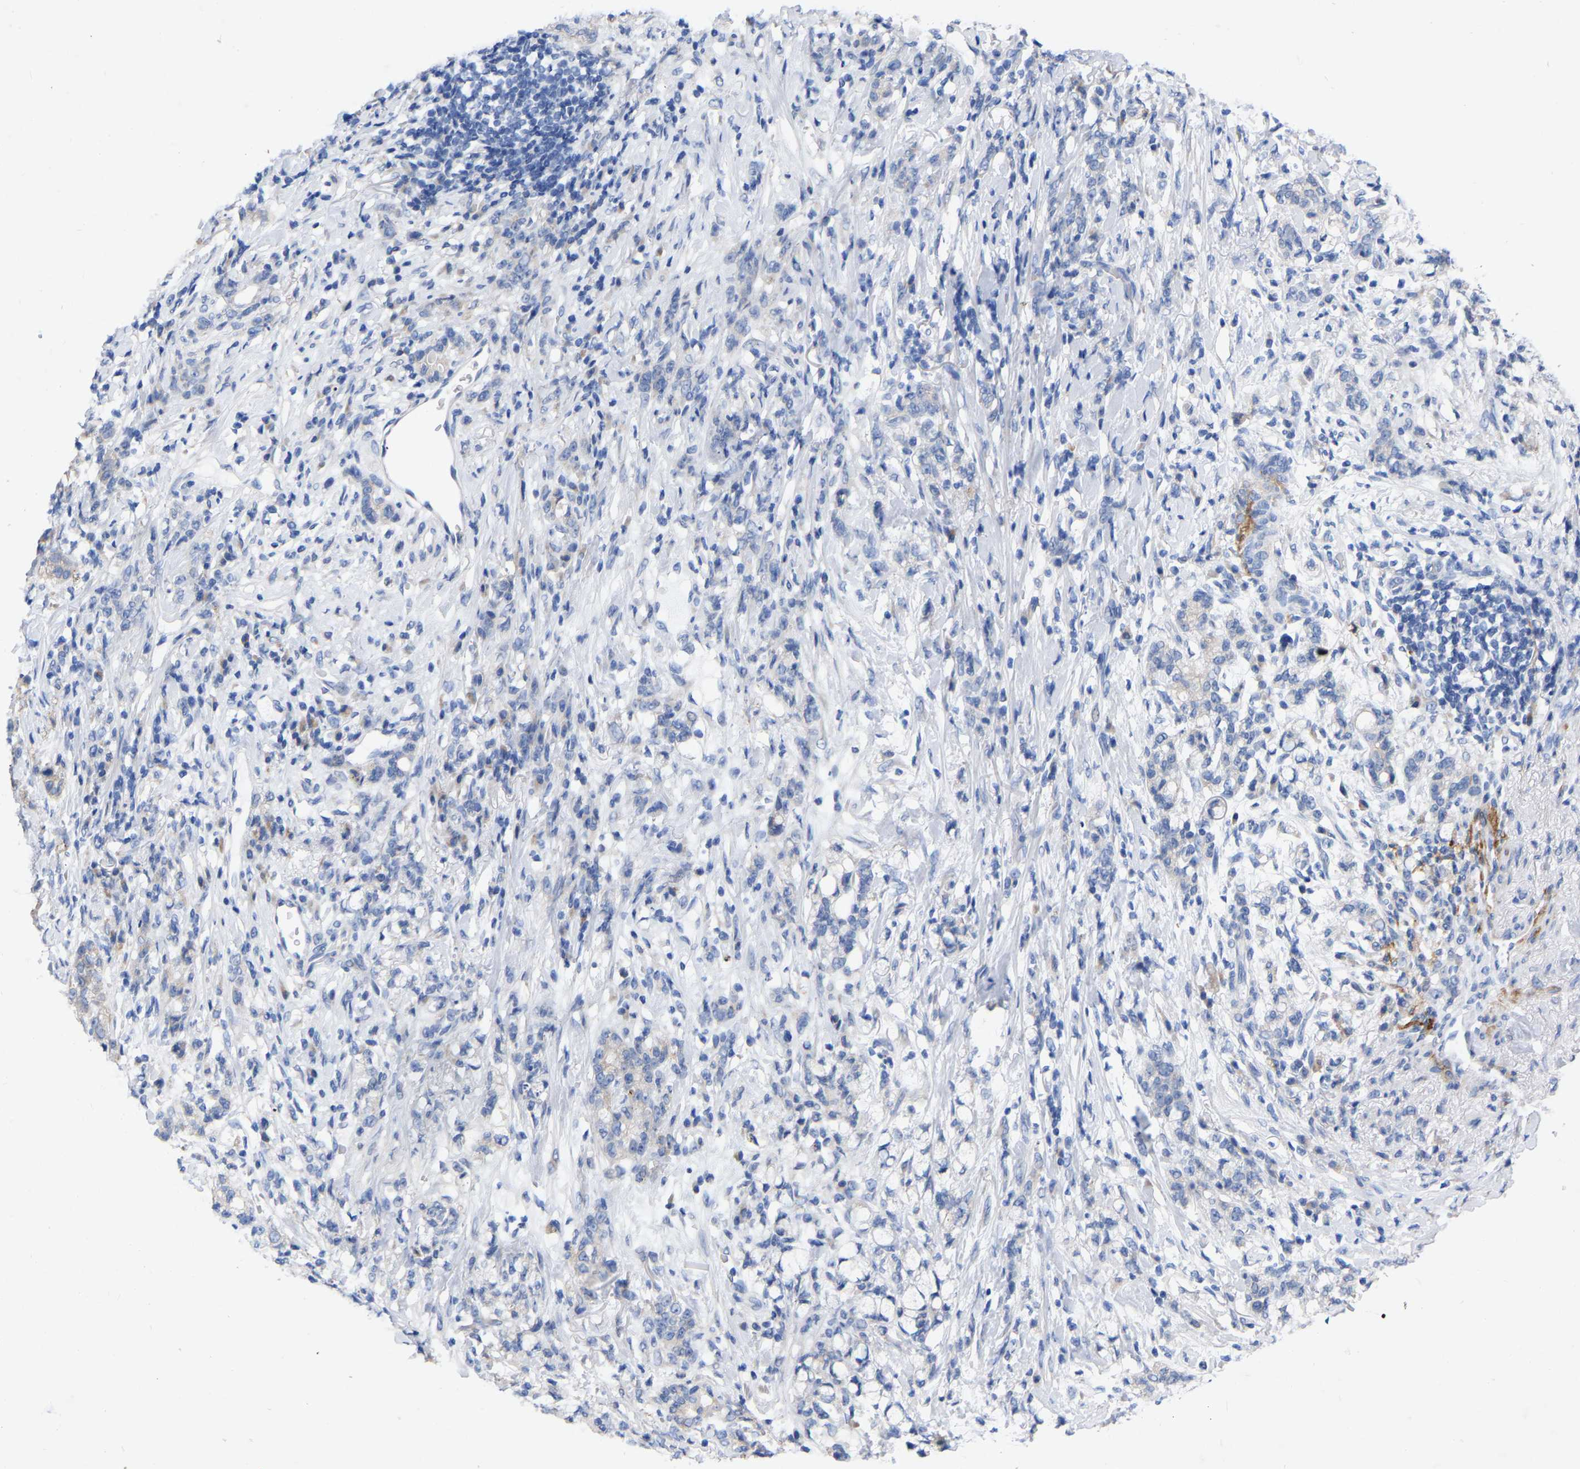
{"staining": {"intensity": "negative", "quantity": "none", "location": "none"}, "tissue": "stomach cancer", "cell_type": "Tumor cells", "image_type": "cancer", "snomed": [{"axis": "morphology", "description": "Adenocarcinoma, NOS"}, {"axis": "topography", "description": "Stomach, lower"}], "caption": "DAB immunohistochemical staining of human adenocarcinoma (stomach) shows no significant expression in tumor cells.", "gene": "STRIP2", "patient": {"sex": "male", "age": 88}}